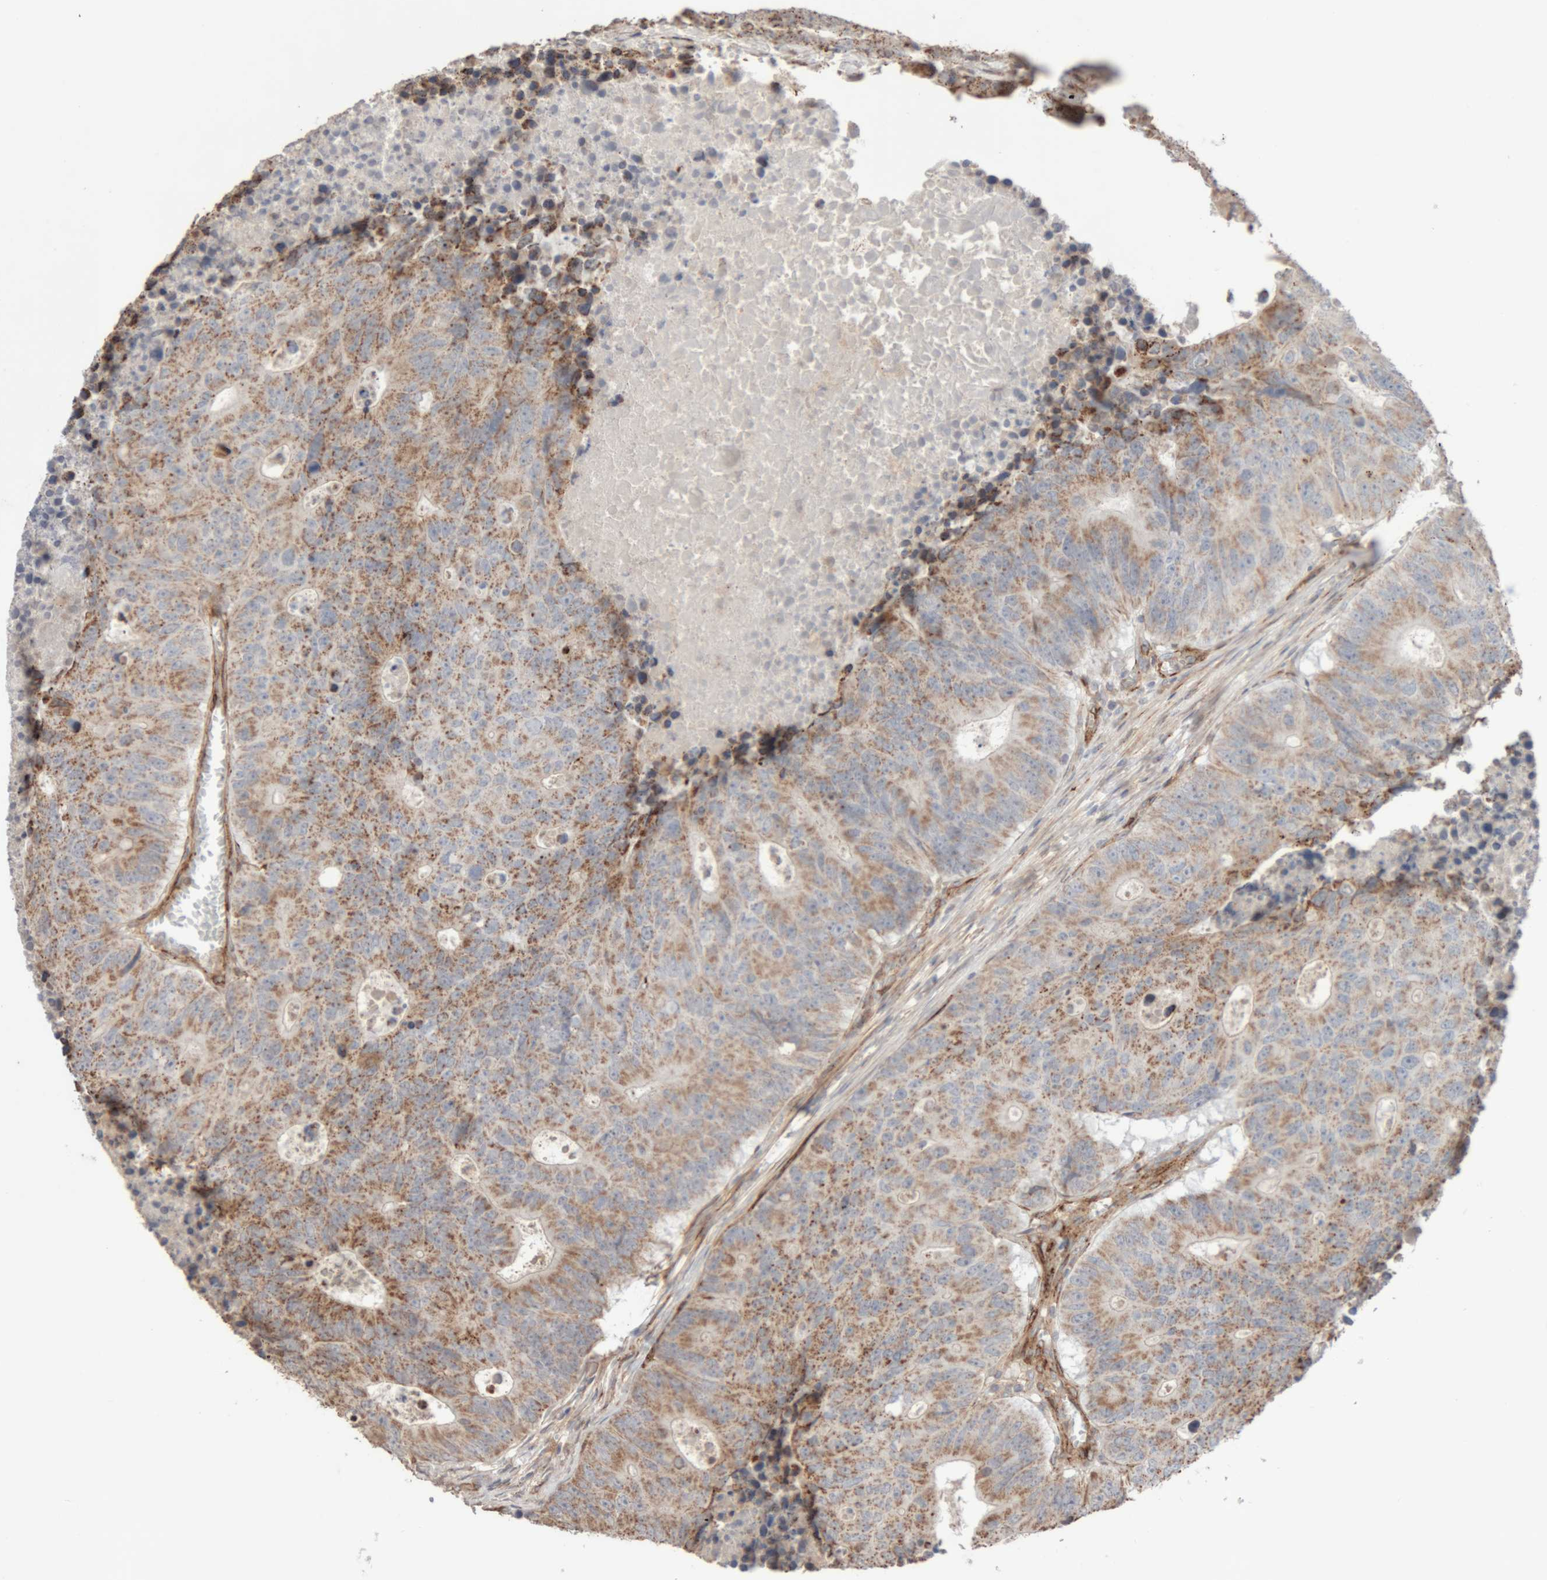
{"staining": {"intensity": "moderate", "quantity": "25%-75%", "location": "cytoplasmic/membranous"}, "tissue": "colorectal cancer", "cell_type": "Tumor cells", "image_type": "cancer", "snomed": [{"axis": "morphology", "description": "Adenocarcinoma, NOS"}, {"axis": "topography", "description": "Colon"}], "caption": "Immunohistochemistry of human colorectal cancer displays medium levels of moderate cytoplasmic/membranous staining in about 25%-75% of tumor cells.", "gene": "RAB32", "patient": {"sex": "male", "age": 87}}